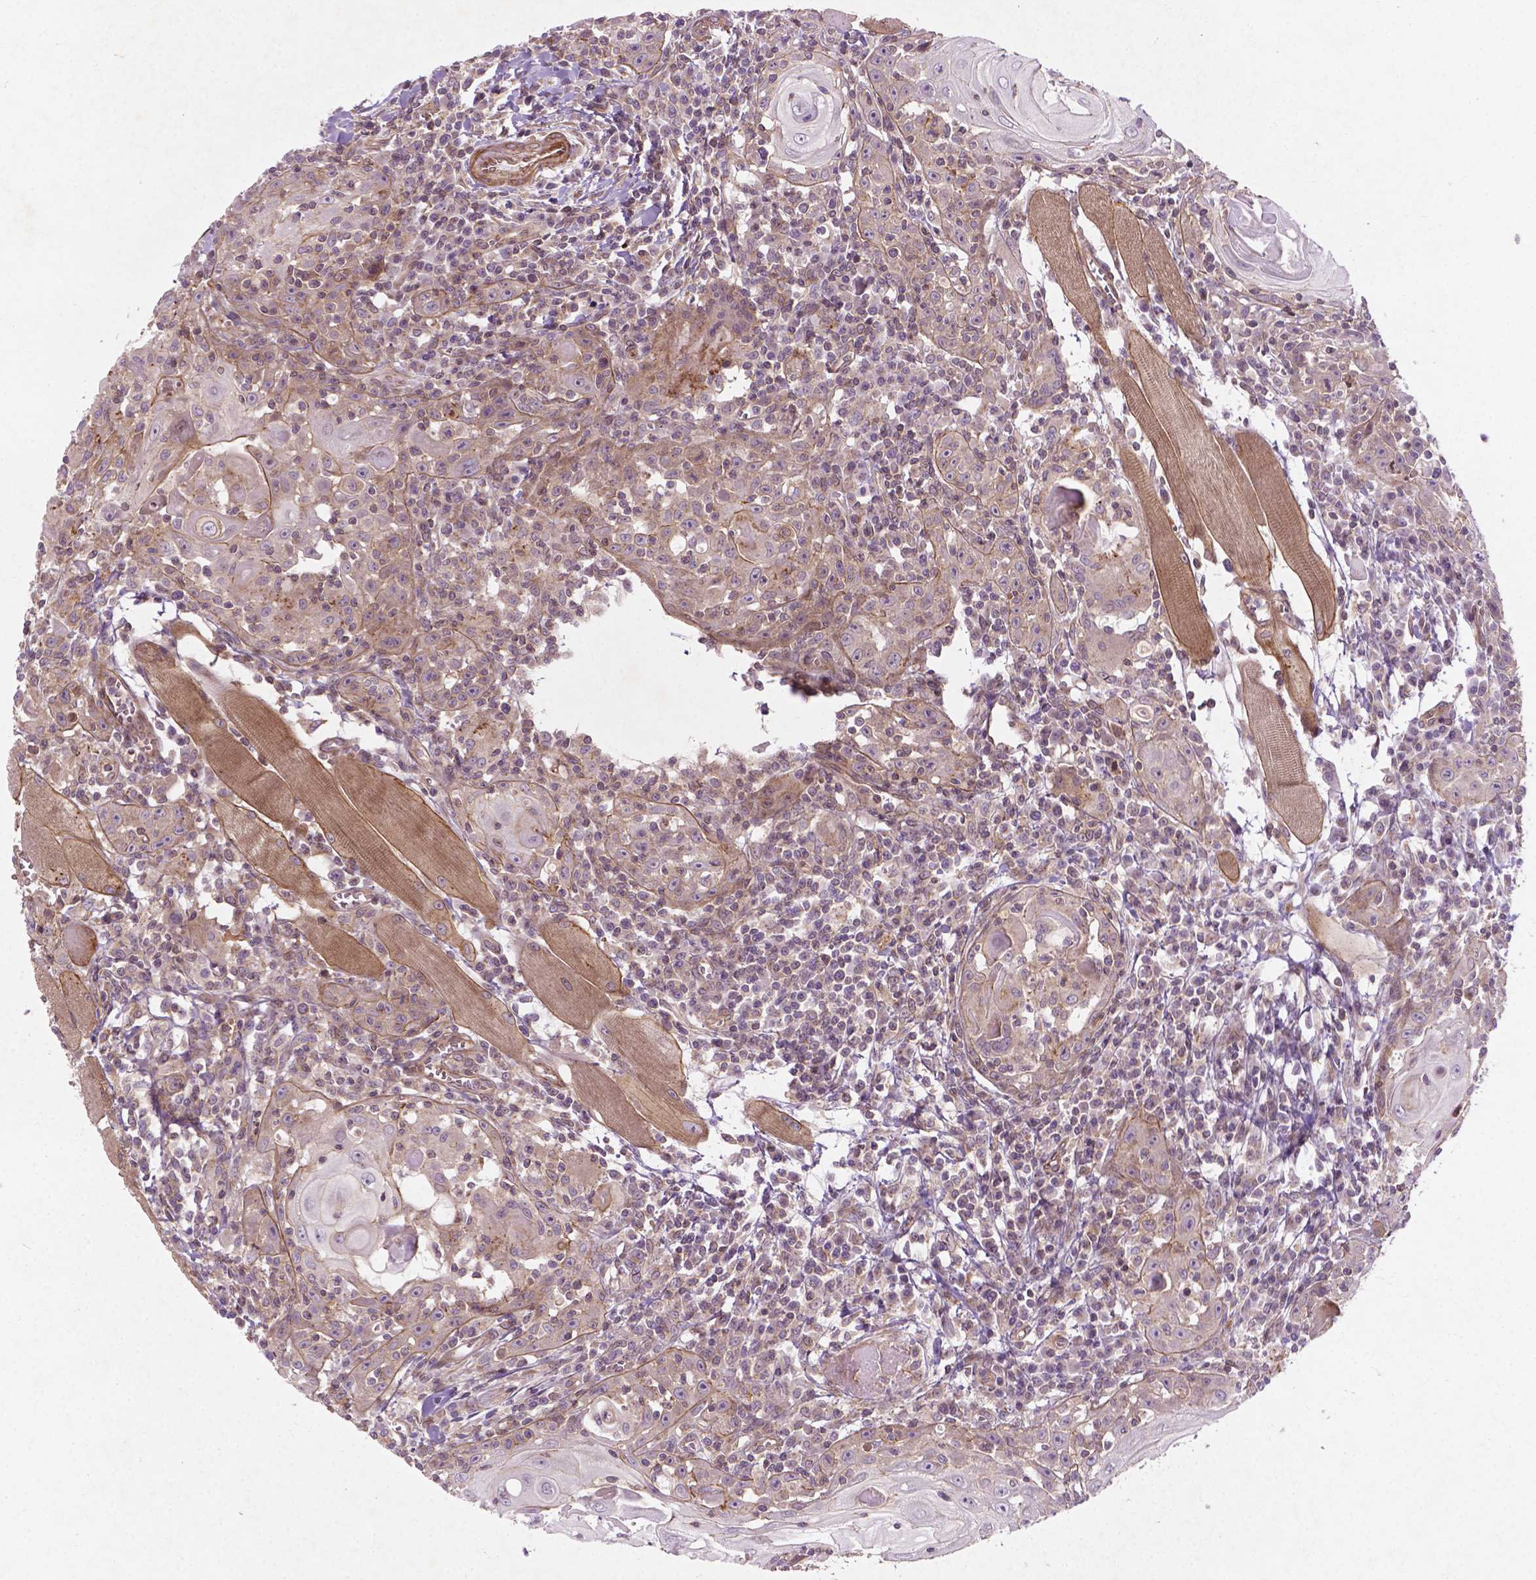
{"staining": {"intensity": "negative", "quantity": "none", "location": "none"}, "tissue": "head and neck cancer", "cell_type": "Tumor cells", "image_type": "cancer", "snomed": [{"axis": "morphology", "description": "Squamous cell carcinoma, NOS"}, {"axis": "topography", "description": "Head-Neck"}], "caption": "This is an IHC image of head and neck cancer (squamous cell carcinoma). There is no positivity in tumor cells.", "gene": "TCHP", "patient": {"sex": "male", "age": 52}}